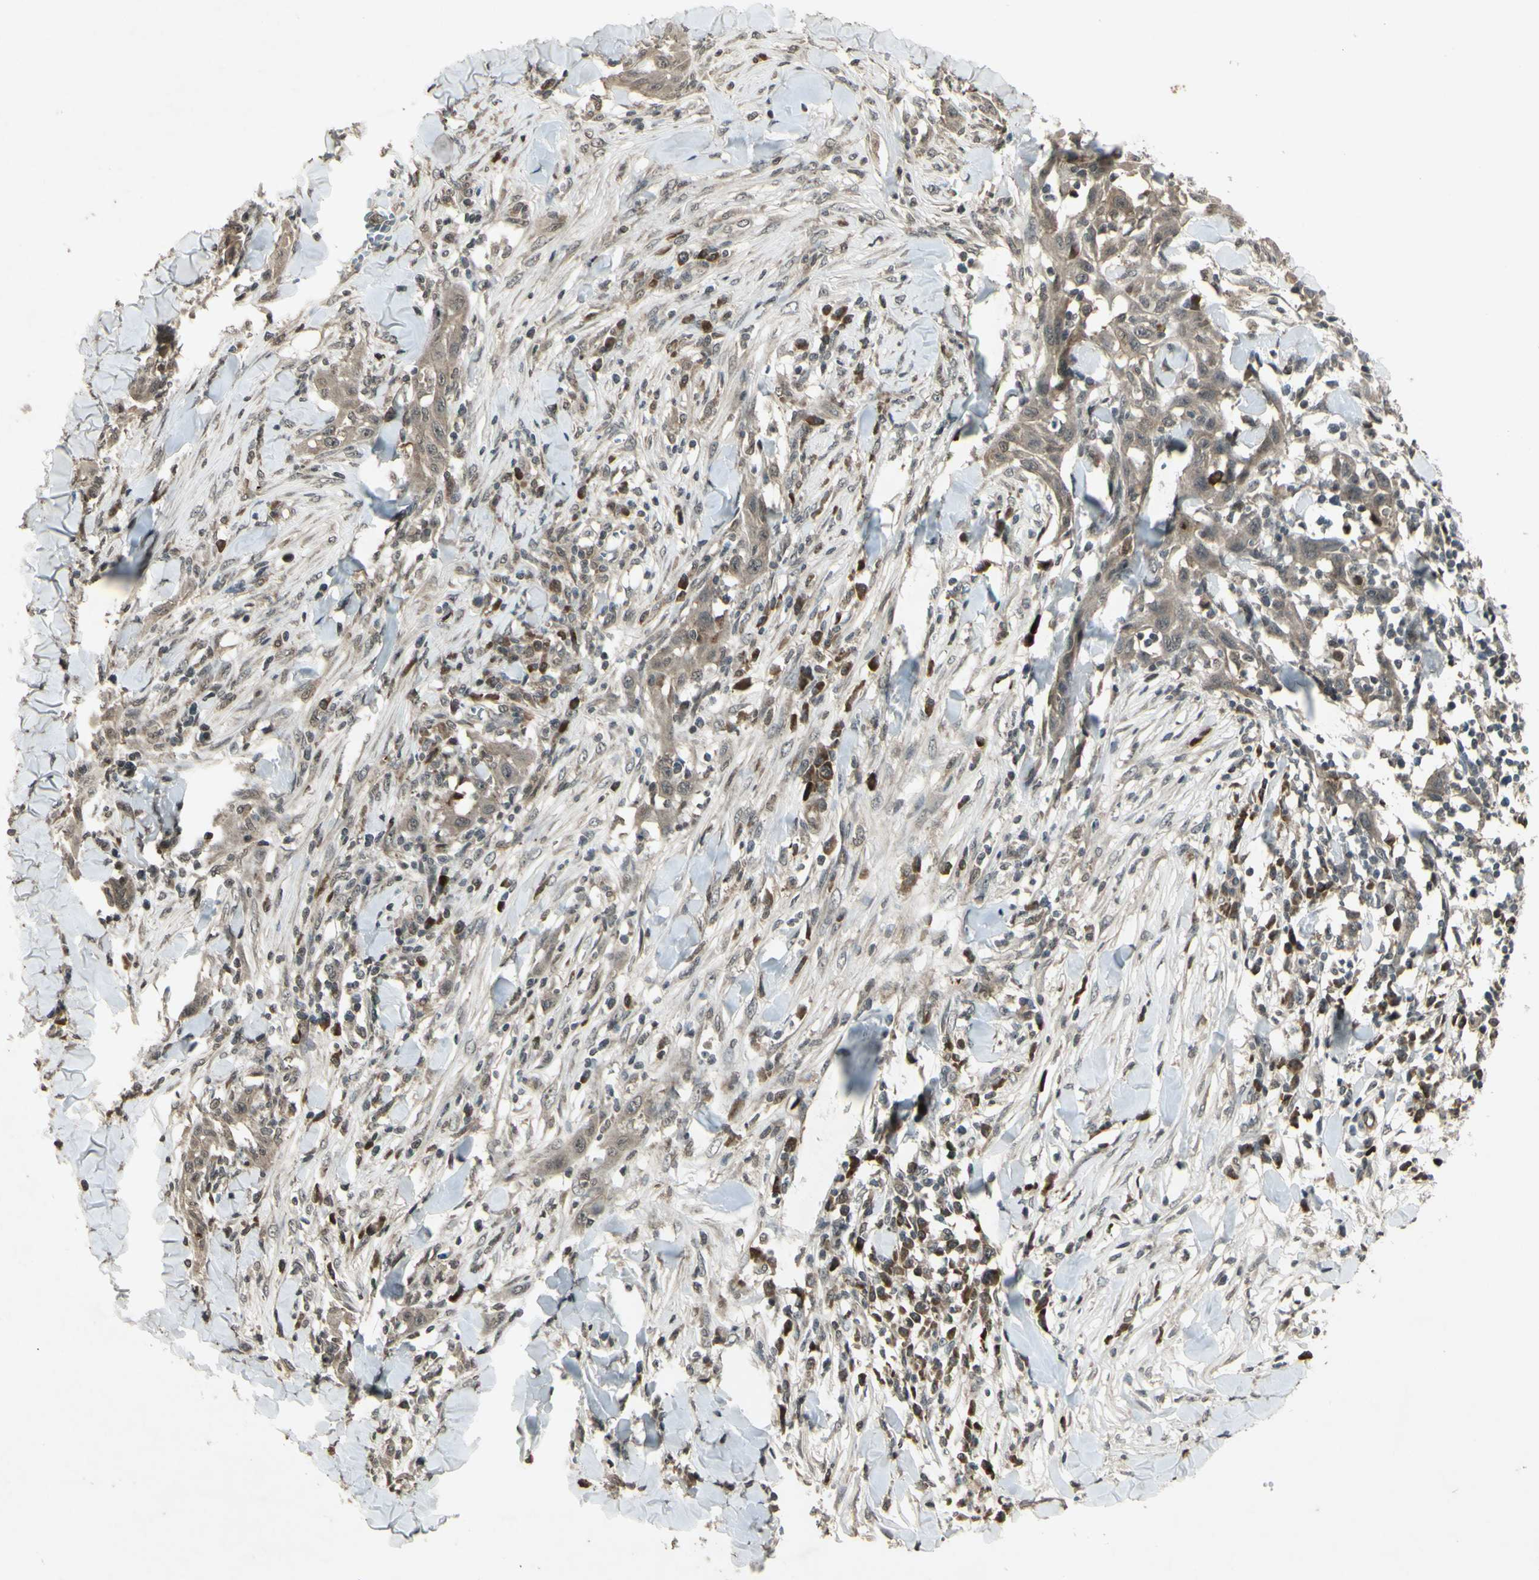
{"staining": {"intensity": "weak", "quantity": ">75%", "location": "cytoplasmic/membranous"}, "tissue": "skin cancer", "cell_type": "Tumor cells", "image_type": "cancer", "snomed": [{"axis": "morphology", "description": "Squamous cell carcinoma, NOS"}, {"axis": "topography", "description": "Skin"}], "caption": "An IHC image of neoplastic tissue is shown. Protein staining in brown highlights weak cytoplasmic/membranous positivity in skin squamous cell carcinoma within tumor cells.", "gene": "BLNK", "patient": {"sex": "male", "age": 24}}